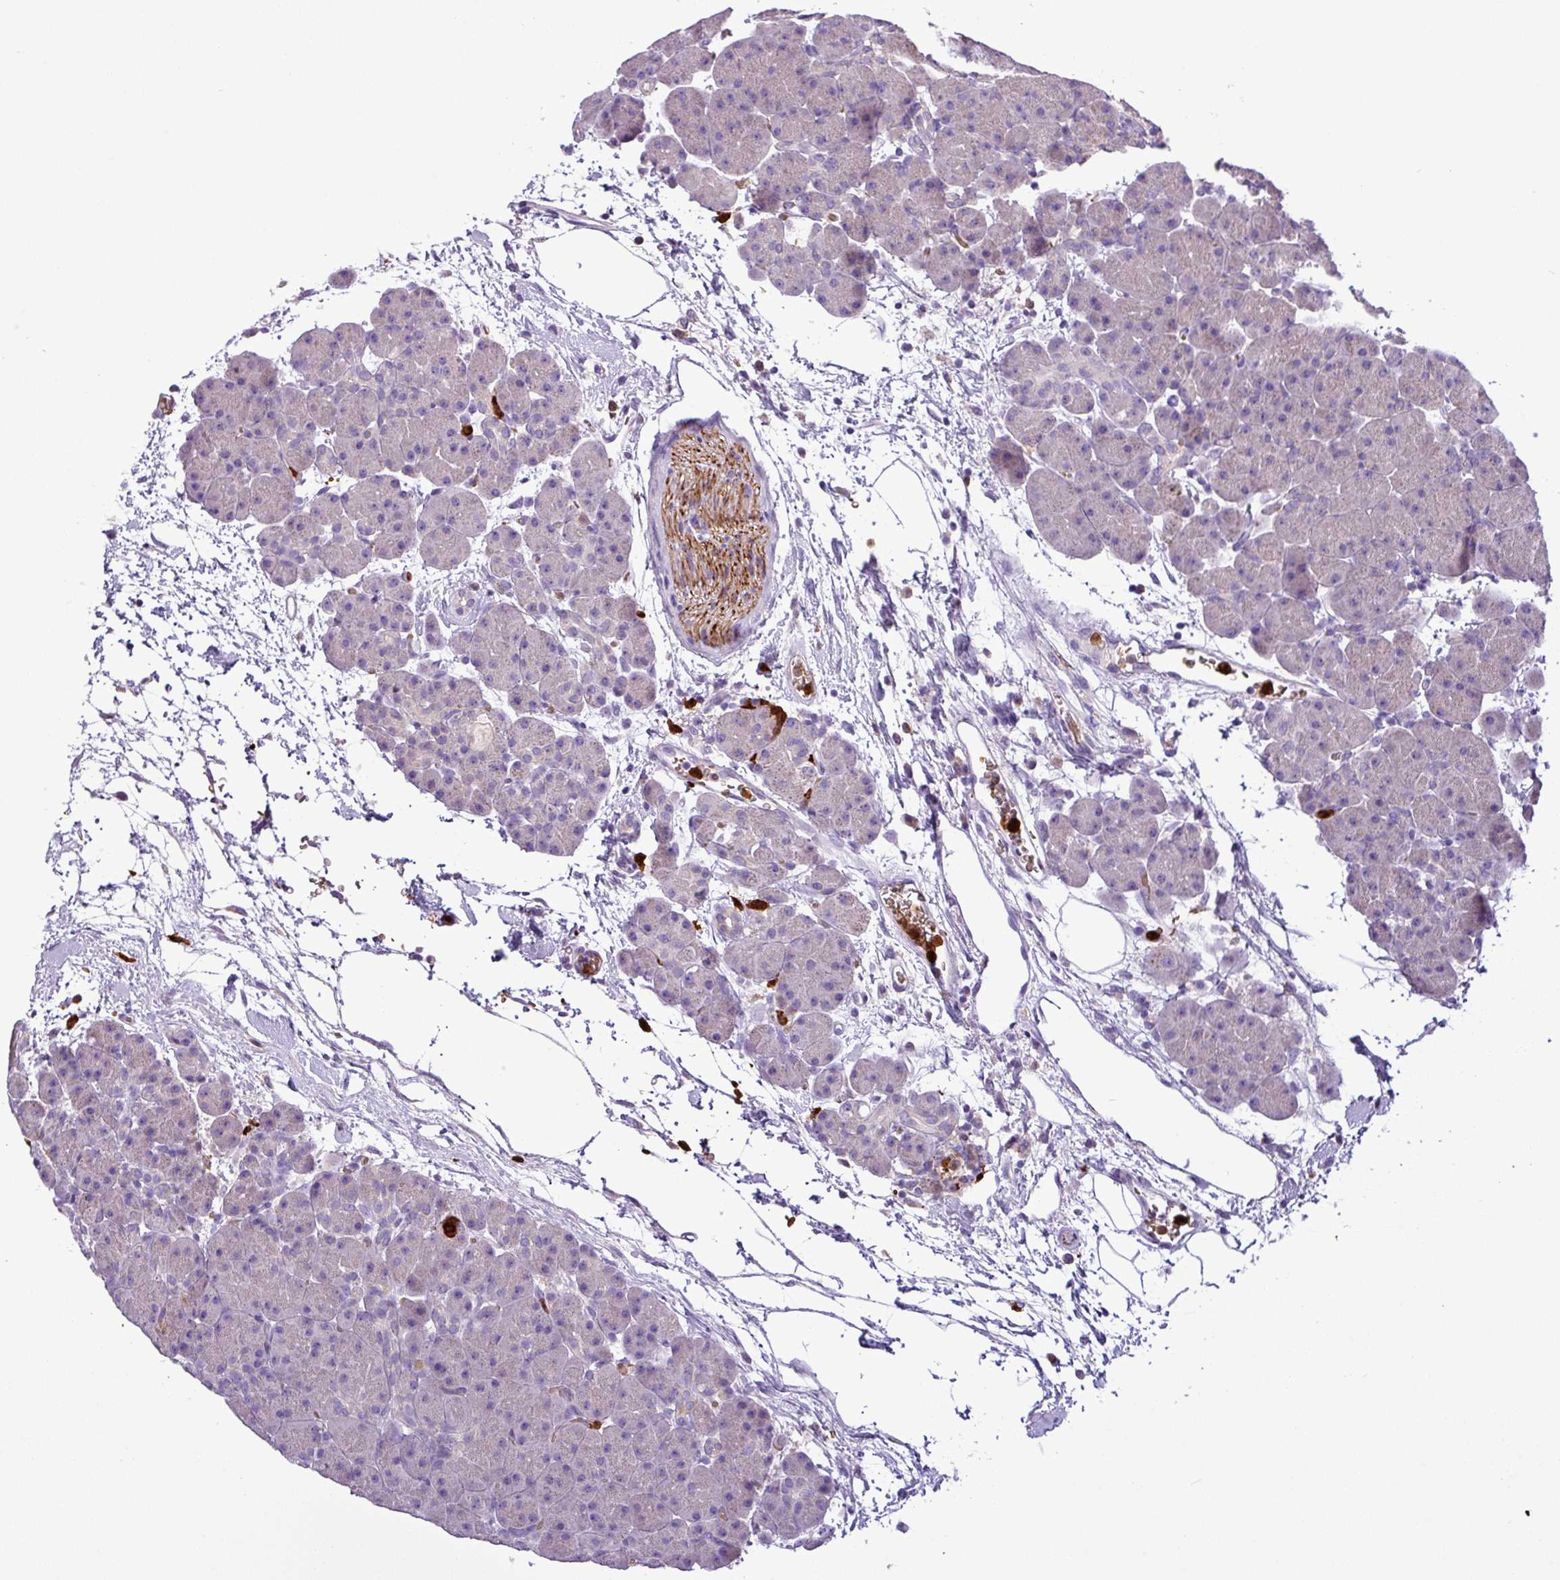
{"staining": {"intensity": "negative", "quantity": "none", "location": "none"}, "tissue": "pancreas", "cell_type": "Exocrine glandular cells", "image_type": "normal", "snomed": [{"axis": "morphology", "description": "Normal tissue, NOS"}, {"axis": "topography", "description": "Pancreas"}], "caption": "DAB (3,3'-diaminobenzidine) immunohistochemical staining of unremarkable pancreas shows no significant expression in exocrine glandular cells.", "gene": "MGAT4B", "patient": {"sex": "male", "age": 66}}